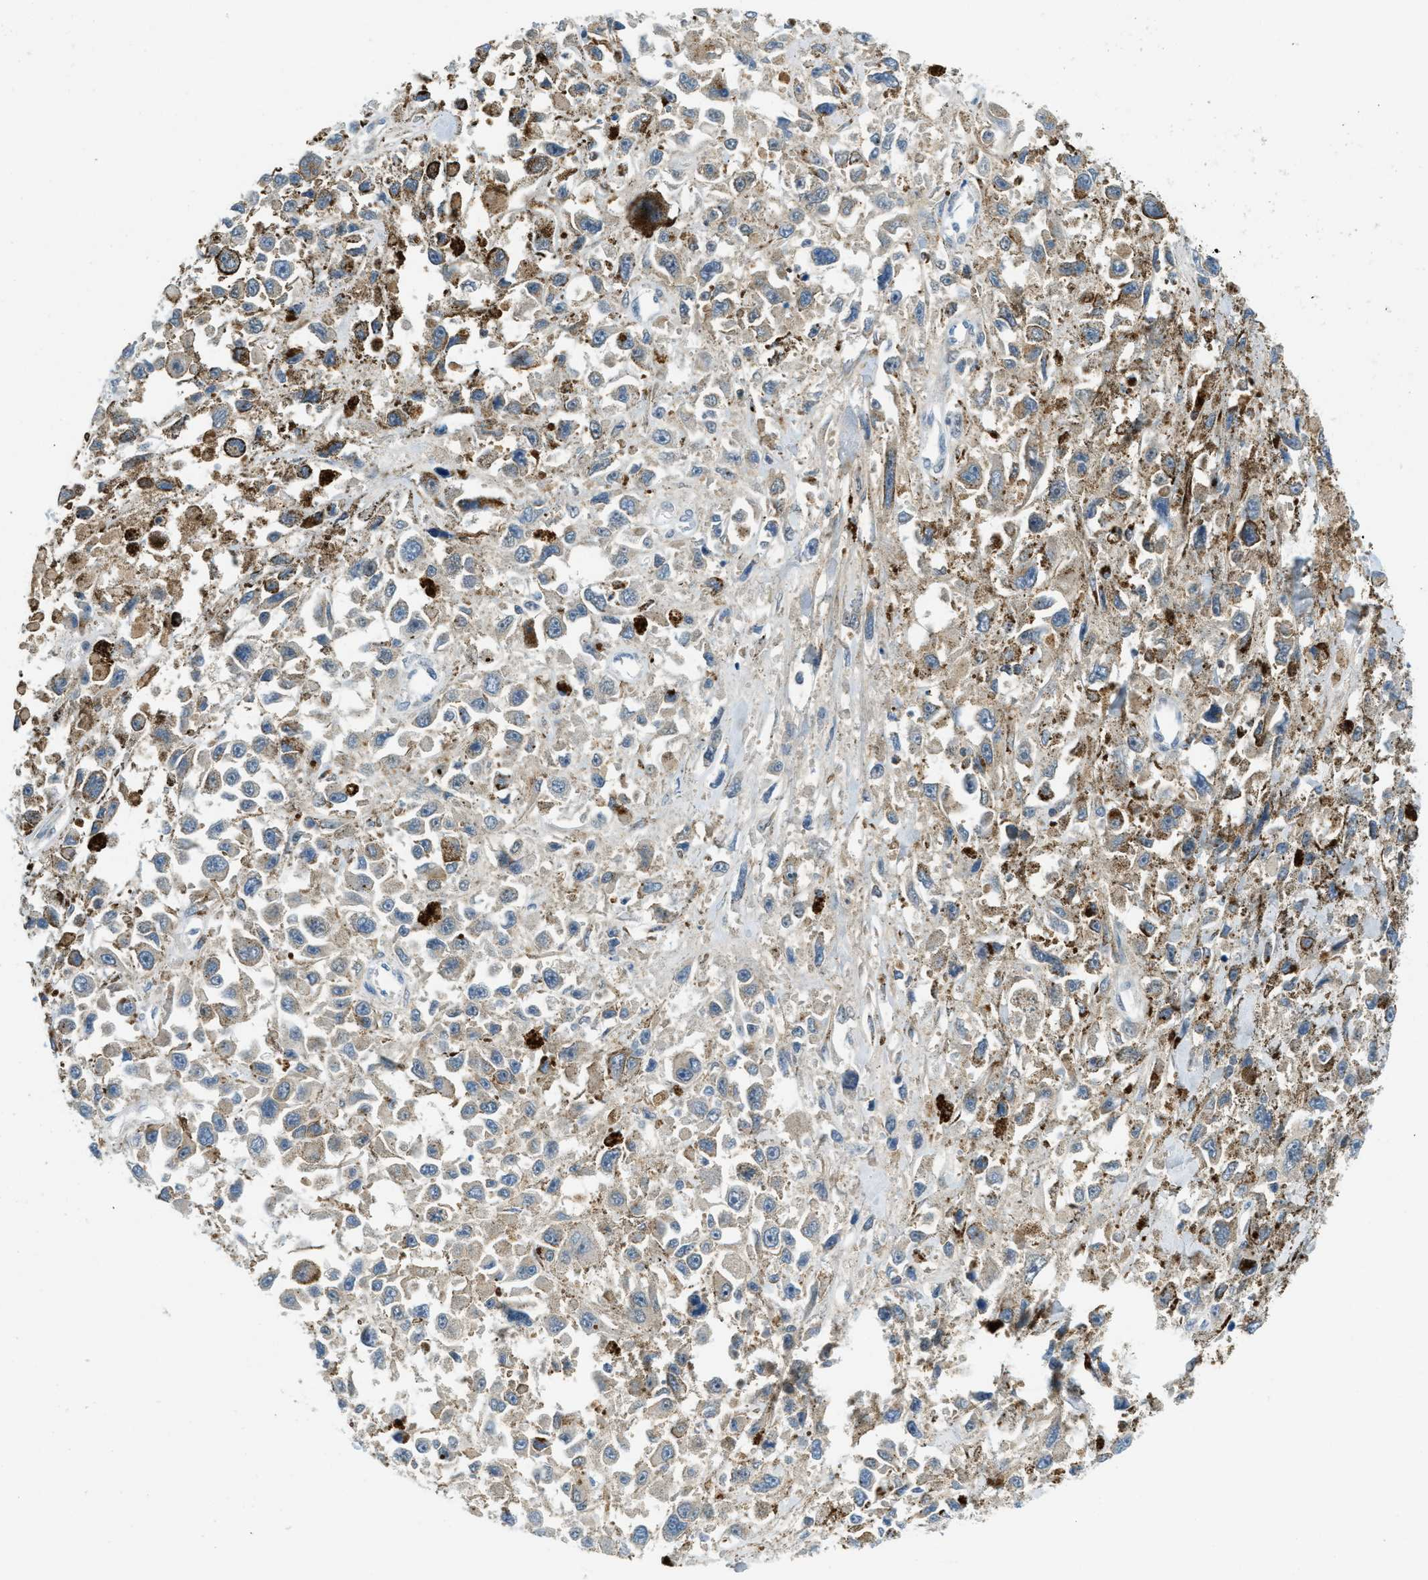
{"staining": {"intensity": "weak", "quantity": "25%-75%", "location": "cytoplasmic/membranous"}, "tissue": "melanoma", "cell_type": "Tumor cells", "image_type": "cancer", "snomed": [{"axis": "morphology", "description": "Malignant melanoma, Metastatic site"}, {"axis": "topography", "description": "Lymph node"}], "caption": "Approximately 25%-75% of tumor cells in human malignant melanoma (metastatic site) demonstrate weak cytoplasmic/membranous protein staining as visualized by brown immunohistochemical staining.", "gene": "PLBD2", "patient": {"sex": "male", "age": 59}}